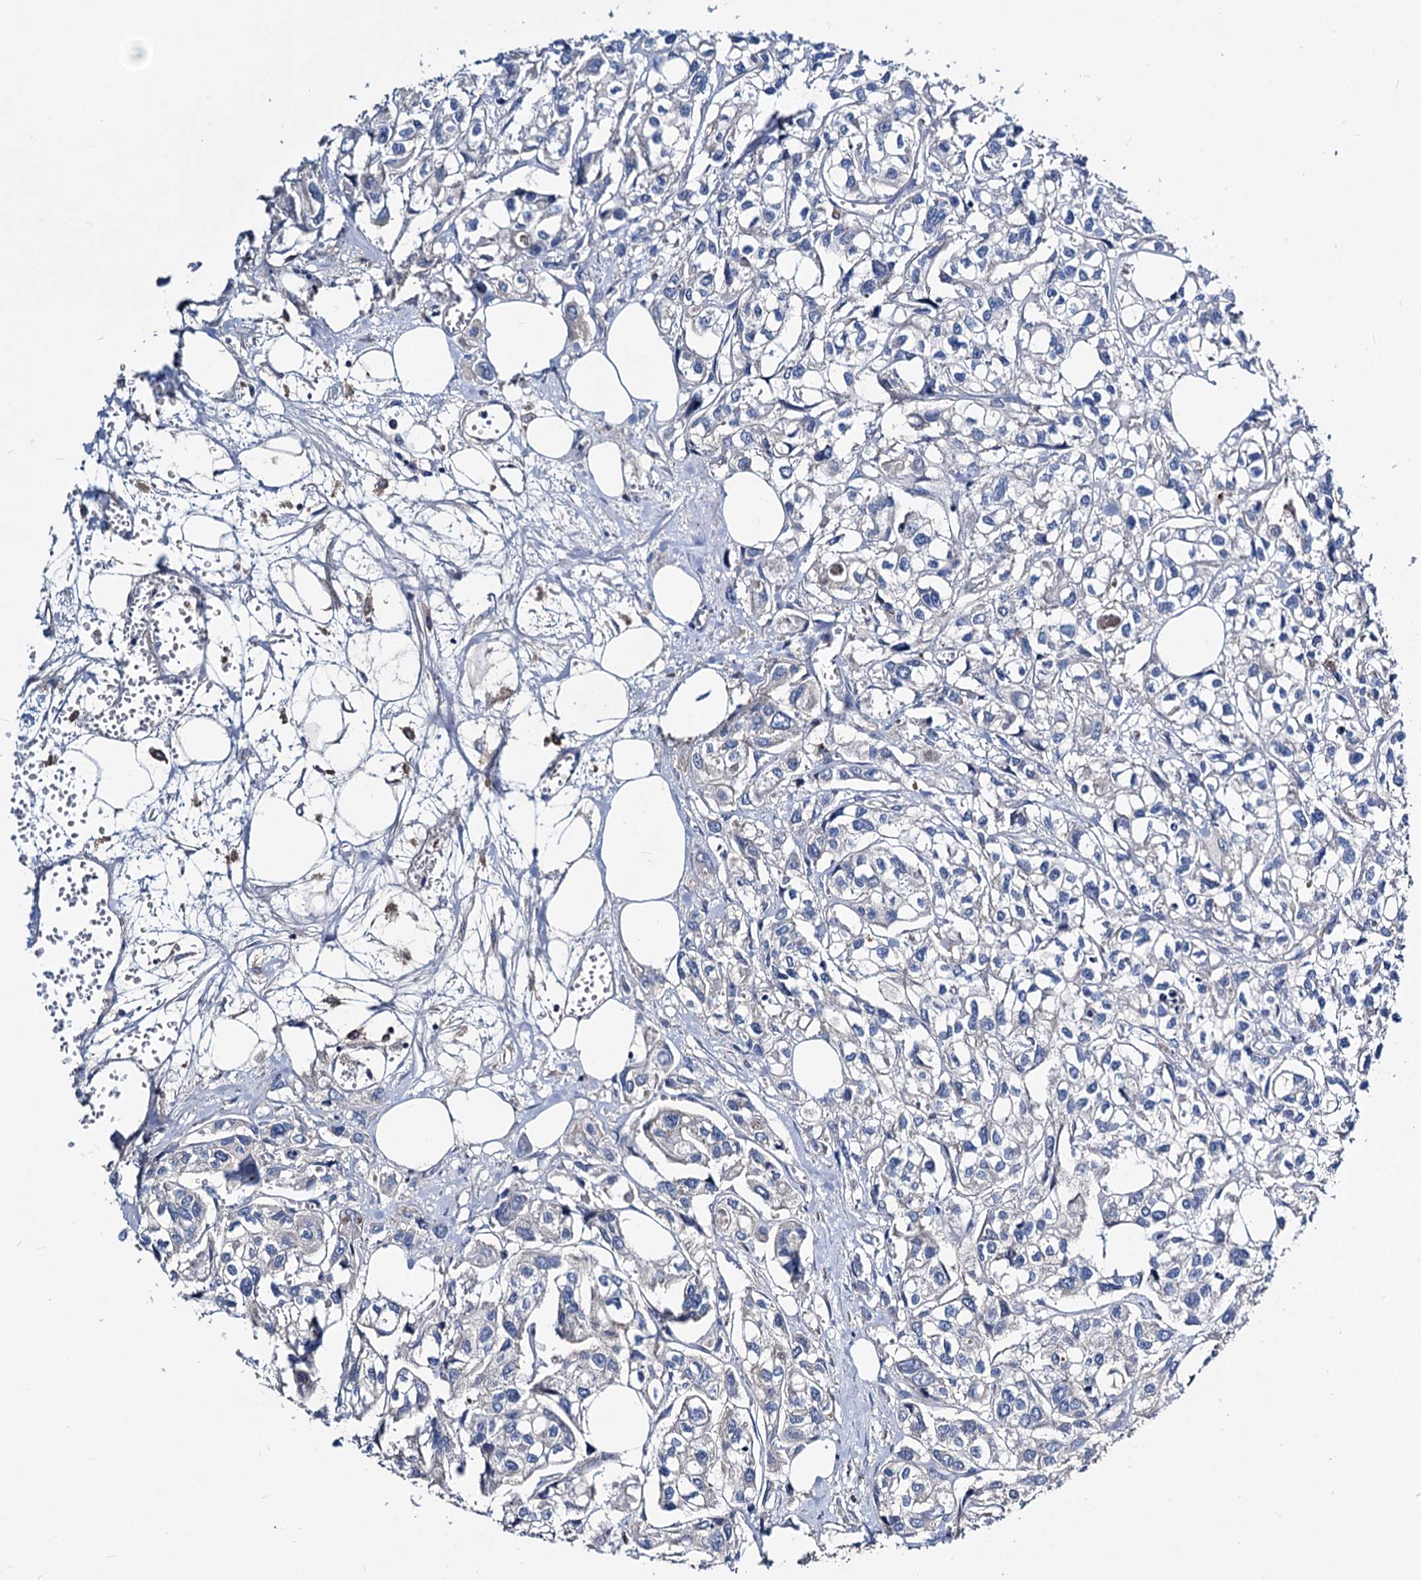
{"staining": {"intensity": "negative", "quantity": "none", "location": "none"}, "tissue": "urothelial cancer", "cell_type": "Tumor cells", "image_type": "cancer", "snomed": [{"axis": "morphology", "description": "Urothelial carcinoma, High grade"}, {"axis": "topography", "description": "Urinary bladder"}], "caption": "Image shows no protein staining in tumor cells of high-grade urothelial carcinoma tissue.", "gene": "ACY3", "patient": {"sex": "male", "age": 67}}